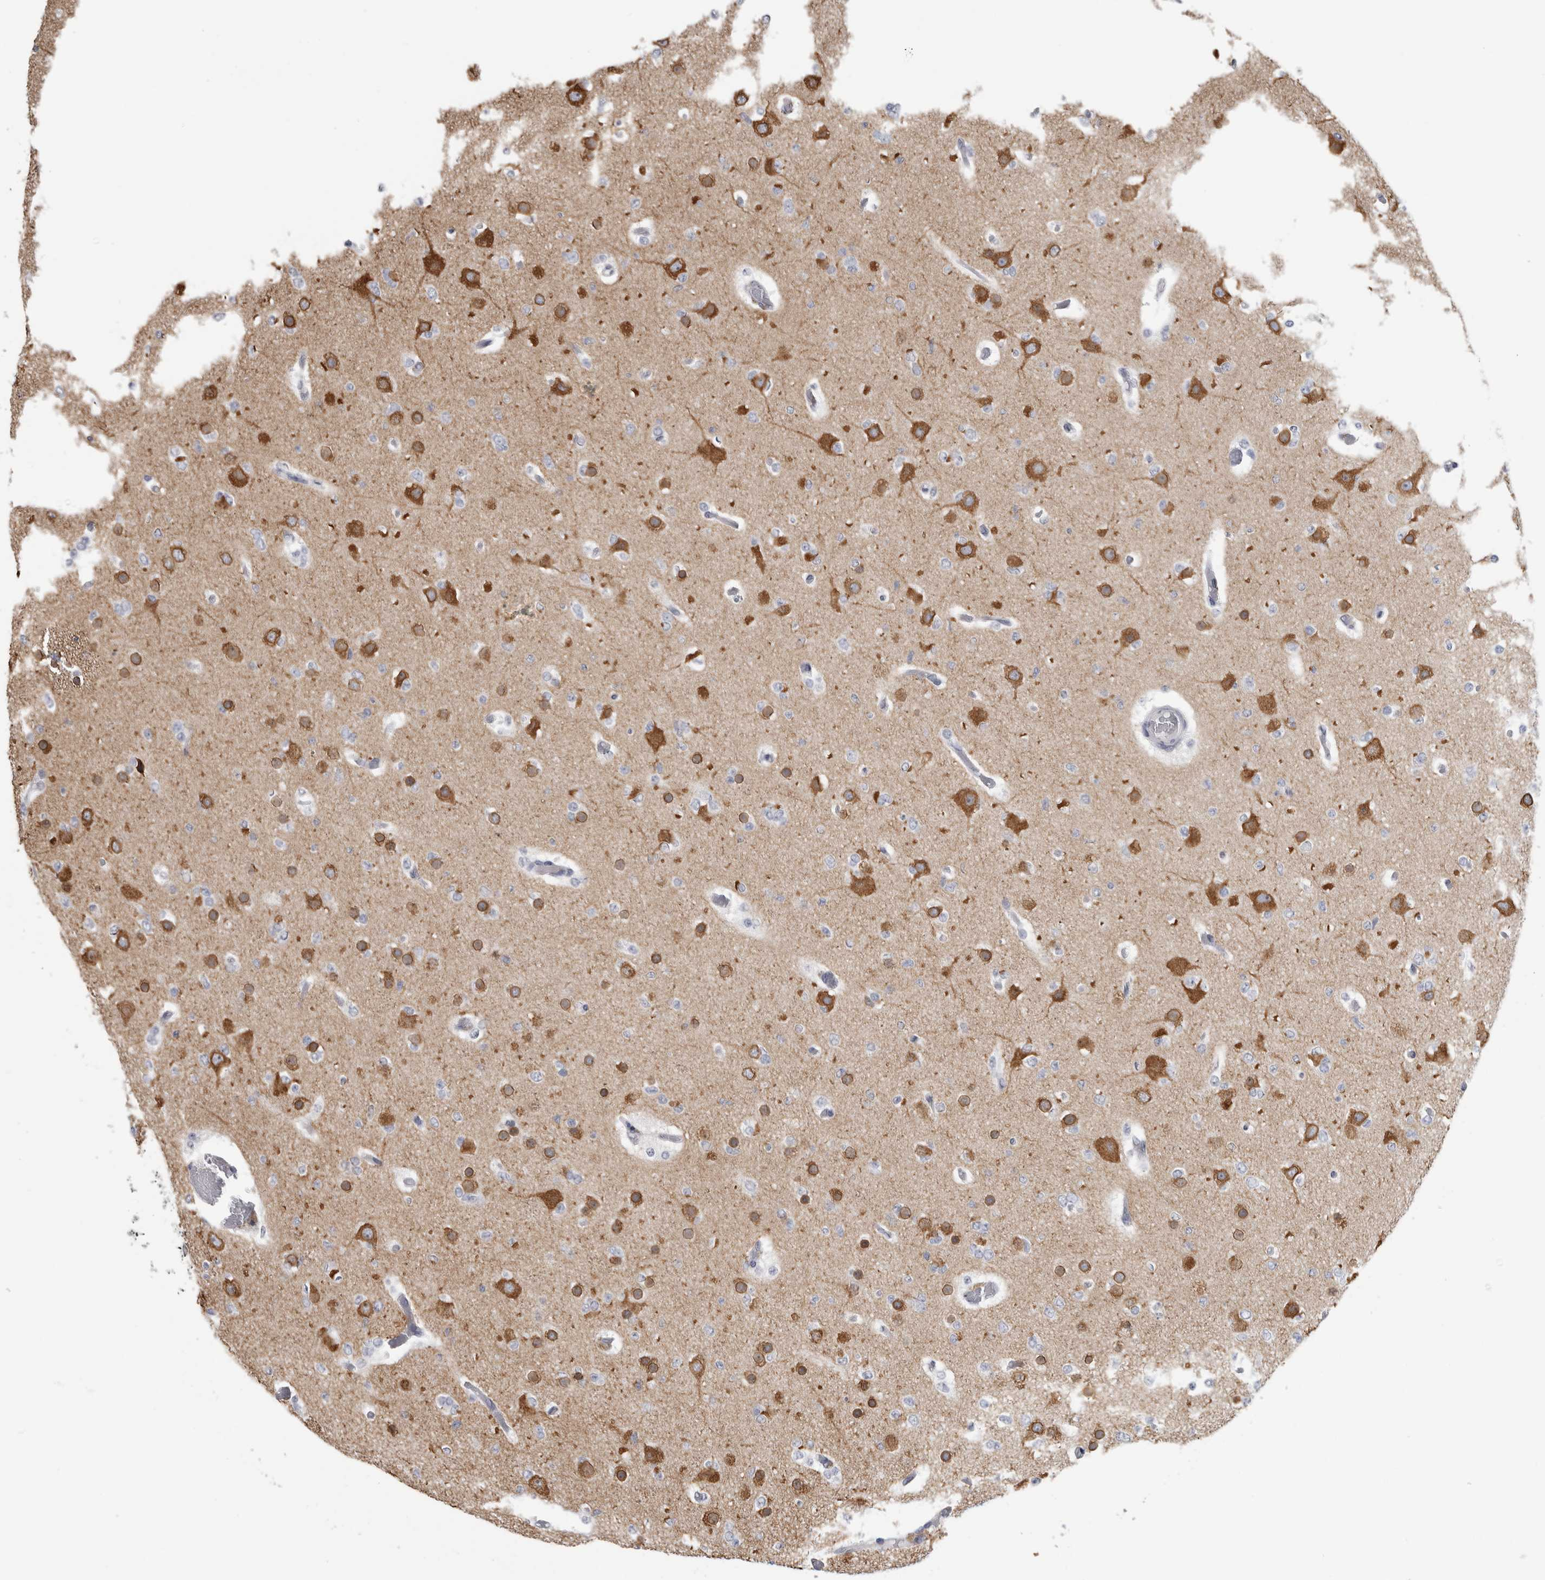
{"staining": {"intensity": "moderate", "quantity": "25%-75%", "location": "cytoplasmic/membranous"}, "tissue": "glioma", "cell_type": "Tumor cells", "image_type": "cancer", "snomed": [{"axis": "morphology", "description": "Glioma, malignant, Low grade"}, {"axis": "topography", "description": "Brain"}], "caption": "A photomicrograph showing moderate cytoplasmic/membranous expression in about 25%-75% of tumor cells in low-grade glioma (malignant), as visualized by brown immunohistochemical staining.", "gene": "TMEM242", "patient": {"sex": "female", "age": 22}}